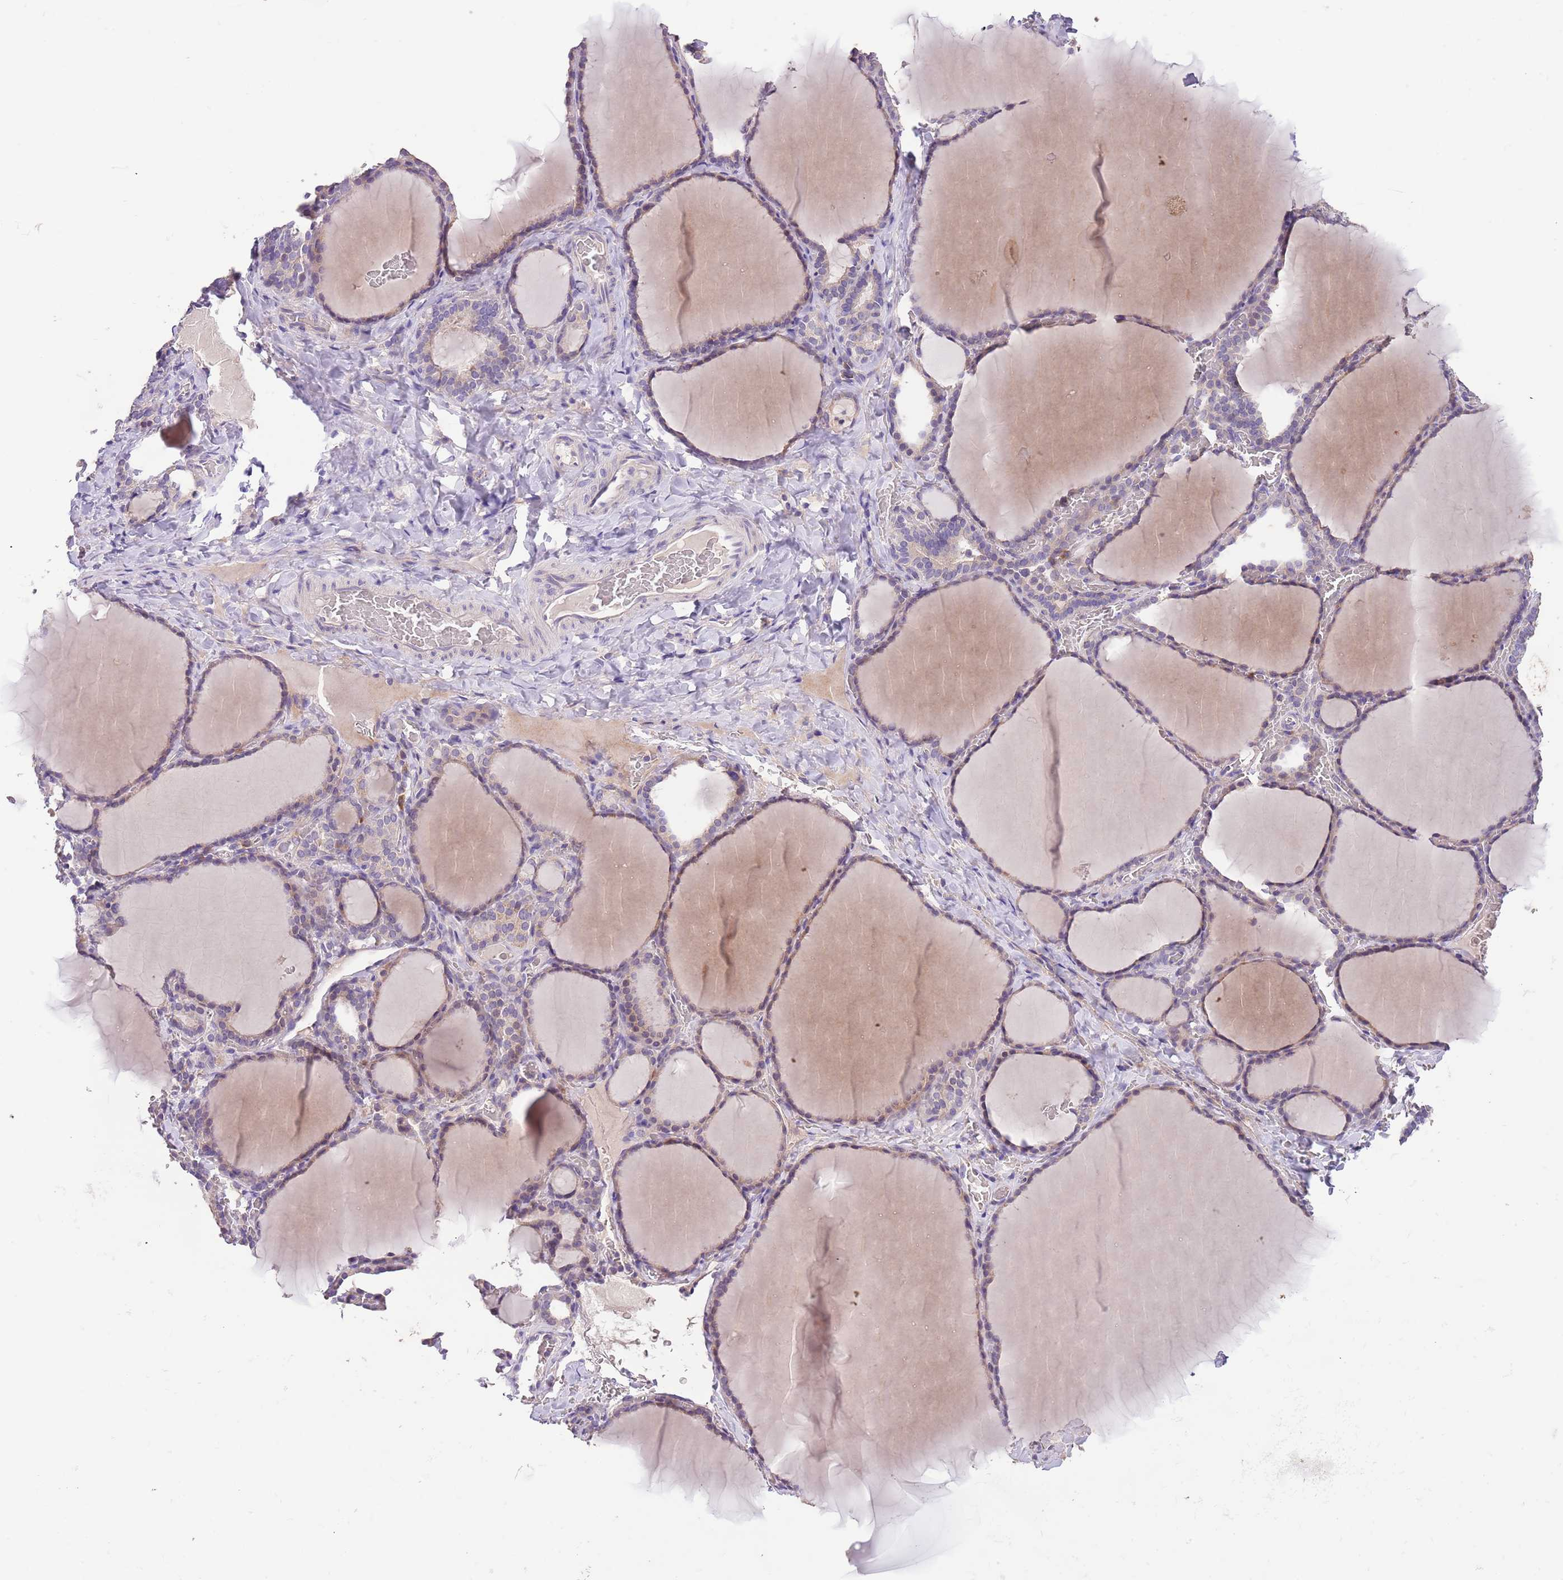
{"staining": {"intensity": "weak", "quantity": ">75%", "location": "cytoplasmic/membranous"}, "tissue": "thyroid gland", "cell_type": "Glandular cells", "image_type": "normal", "snomed": [{"axis": "morphology", "description": "Normal tissue, NOS"}, {"axis": "topography", "description": "Thyroid gland"}], "caption": "An IHC micrograph of normal tissue is shown. Protein staining in brown shows weak cytoplasmic/membranous positivity in thyroid gland within glandular cells. (DAB = brown stain, brightfield microscopy at high magnification).", "gene": "ZNF658", "patient": {"sex": "female", "age": 39}}